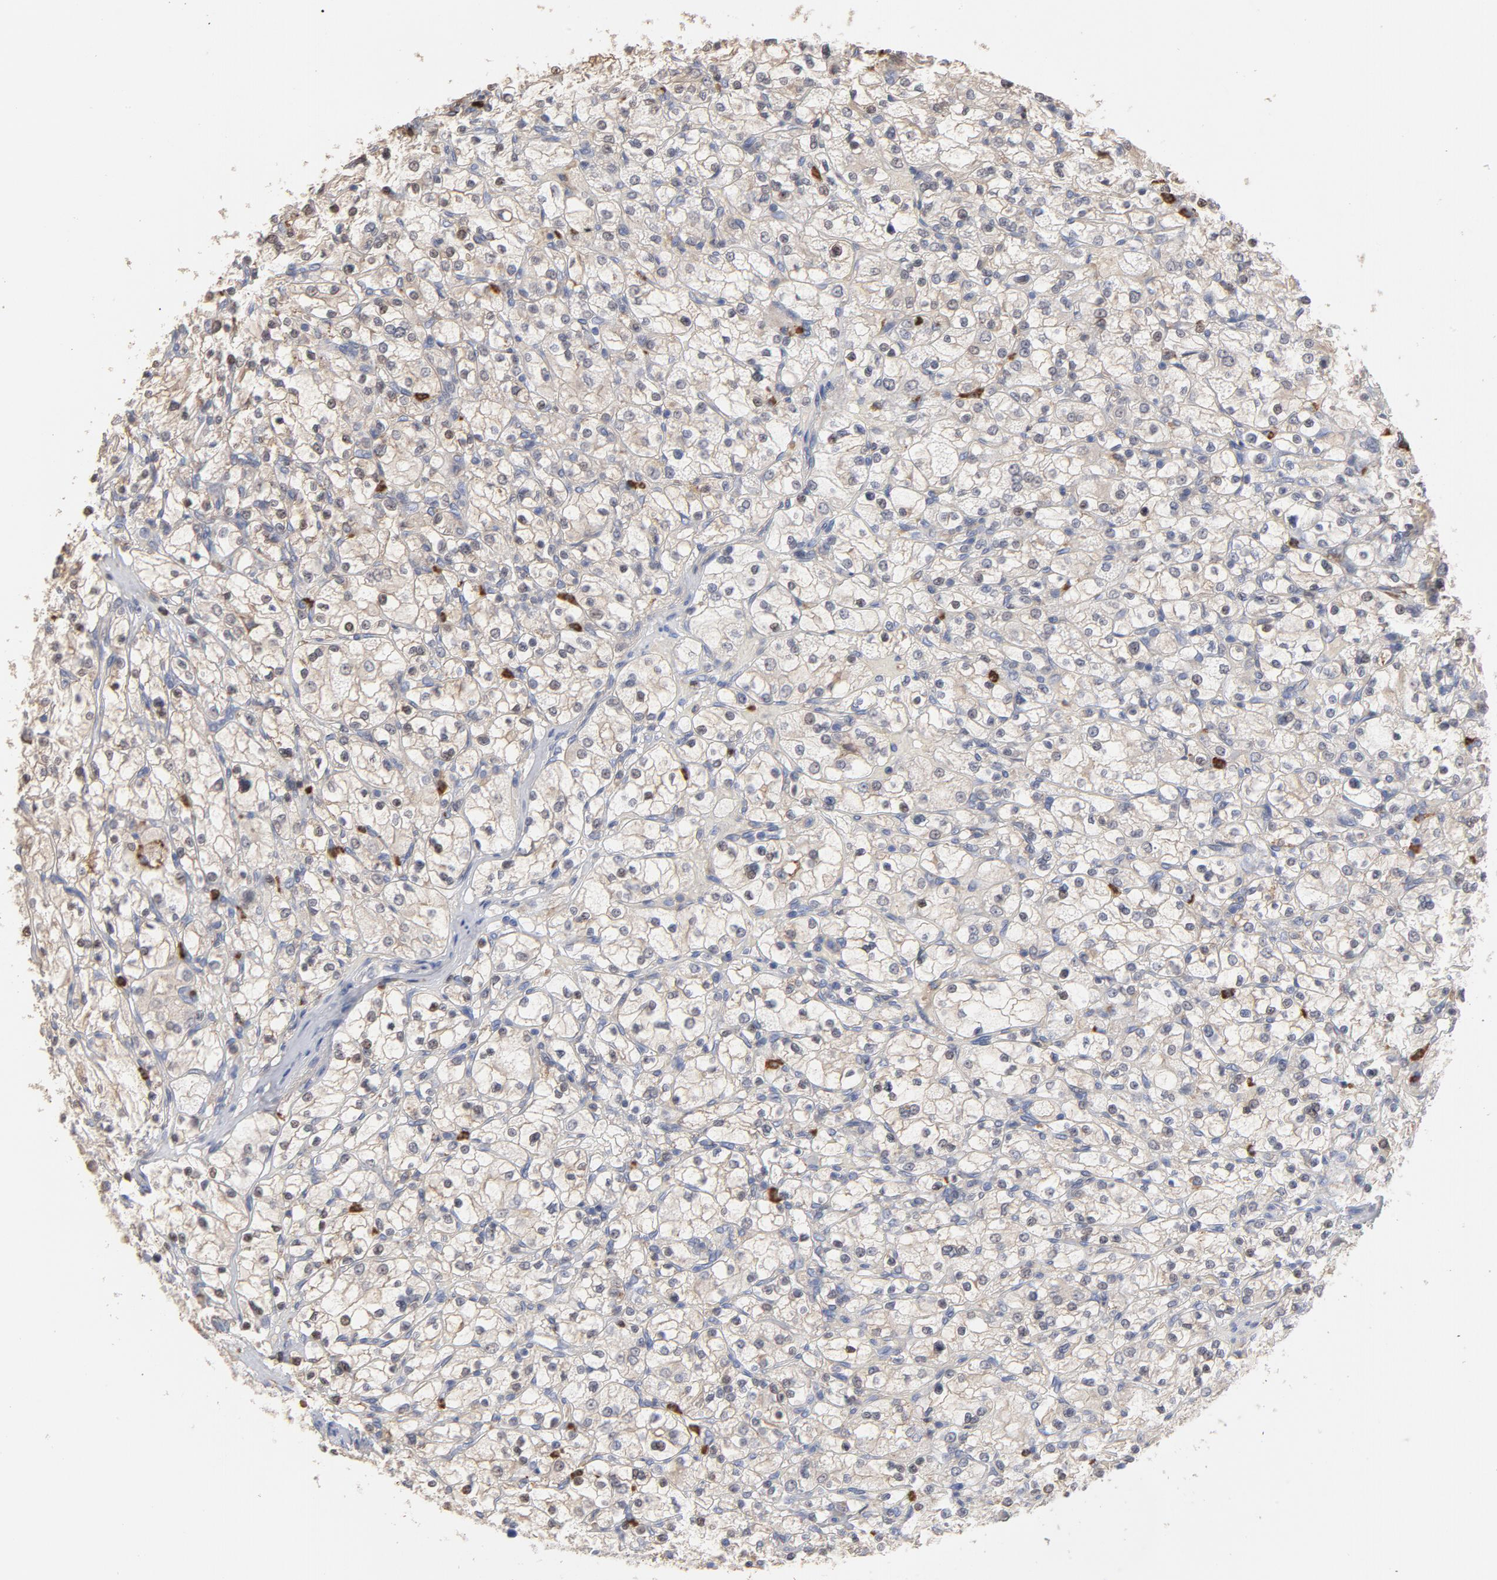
{"staining": {"intensity": "weak", "quantity": "25%-75%", "location": "cytoplasmic/membranous"}, "tissue": "renal cancer", "cell_type": "Tumor cells", "image_type": "cancer", "snomed": [{"axis": "morphology", "description": "Adenocarcinoma, NOS"}, {"axis": "topography", "description": "Kidney"}], "caption": "High-magnification brightfield microscopy of adenocarcinoma (renal) stained with DAB (3,3'-diaminobenzidine) (brown) and counterstained with hematoxylin (blue). tumor cells exhibit weak cytoplasmic/membranous expression is present in approximately25%-75% of cells.", "gene": "PNMA1", "patient": {"sex": "female", "age": 83}}